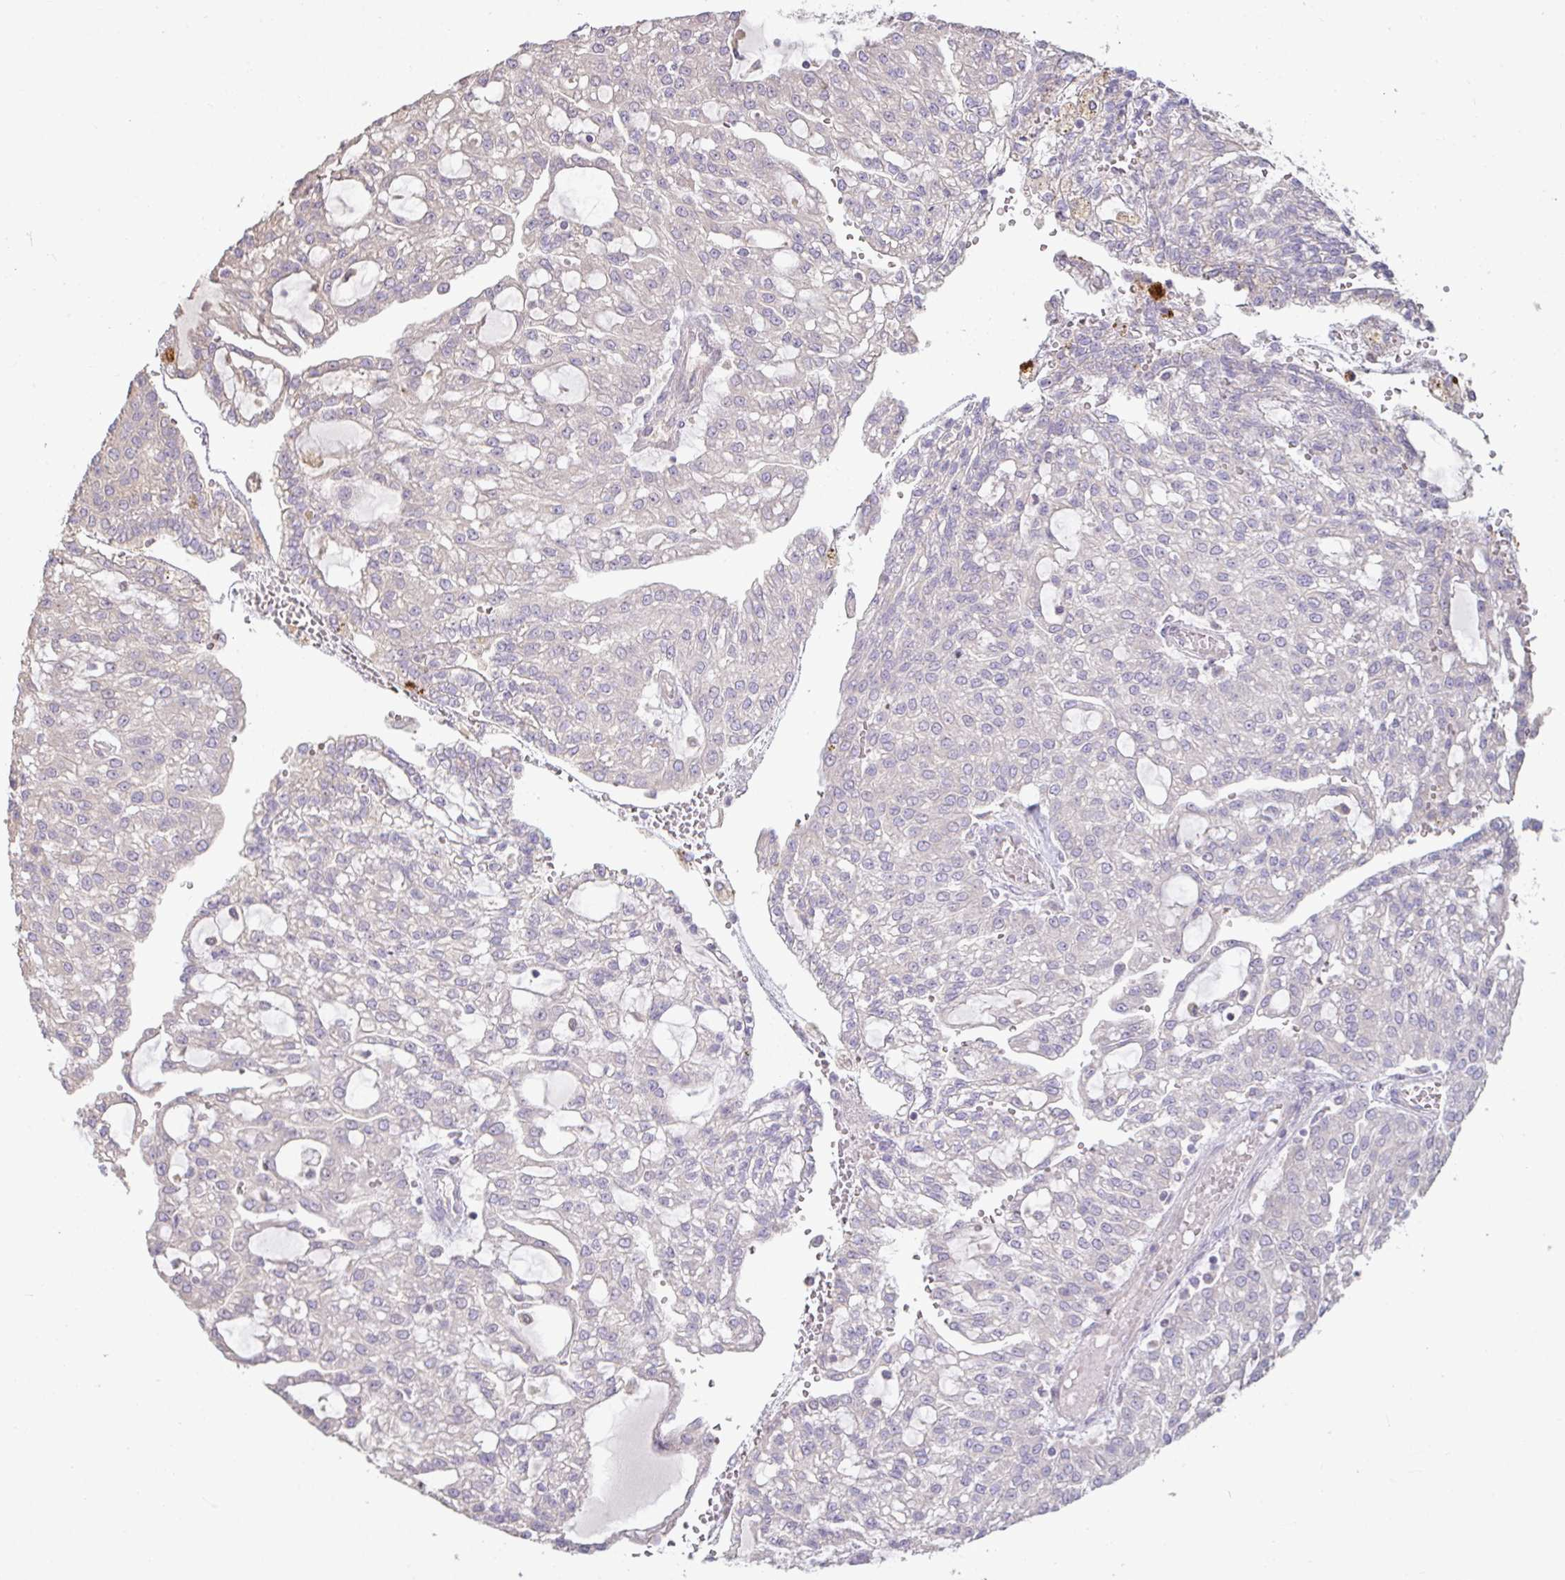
{"staining": {"intensity": "negative", "quantity": "none", "location": "none"}, "tissue": "renal cancer", "cell_type": "Tumor cells", "image_type": "cancer", "snomed": [{"axis": "morphology", "description": "Adenocarcinoma, NOS"}, {"axis": "topography", "description": "Kidney"}], "caption": "Immunohistochemical staining of human renal cancer (adenocarcinoma) exhibits no significant staining in tumor cells.", "gene": "BRINP3", "patient": {"sex": "male", "age": 63}}